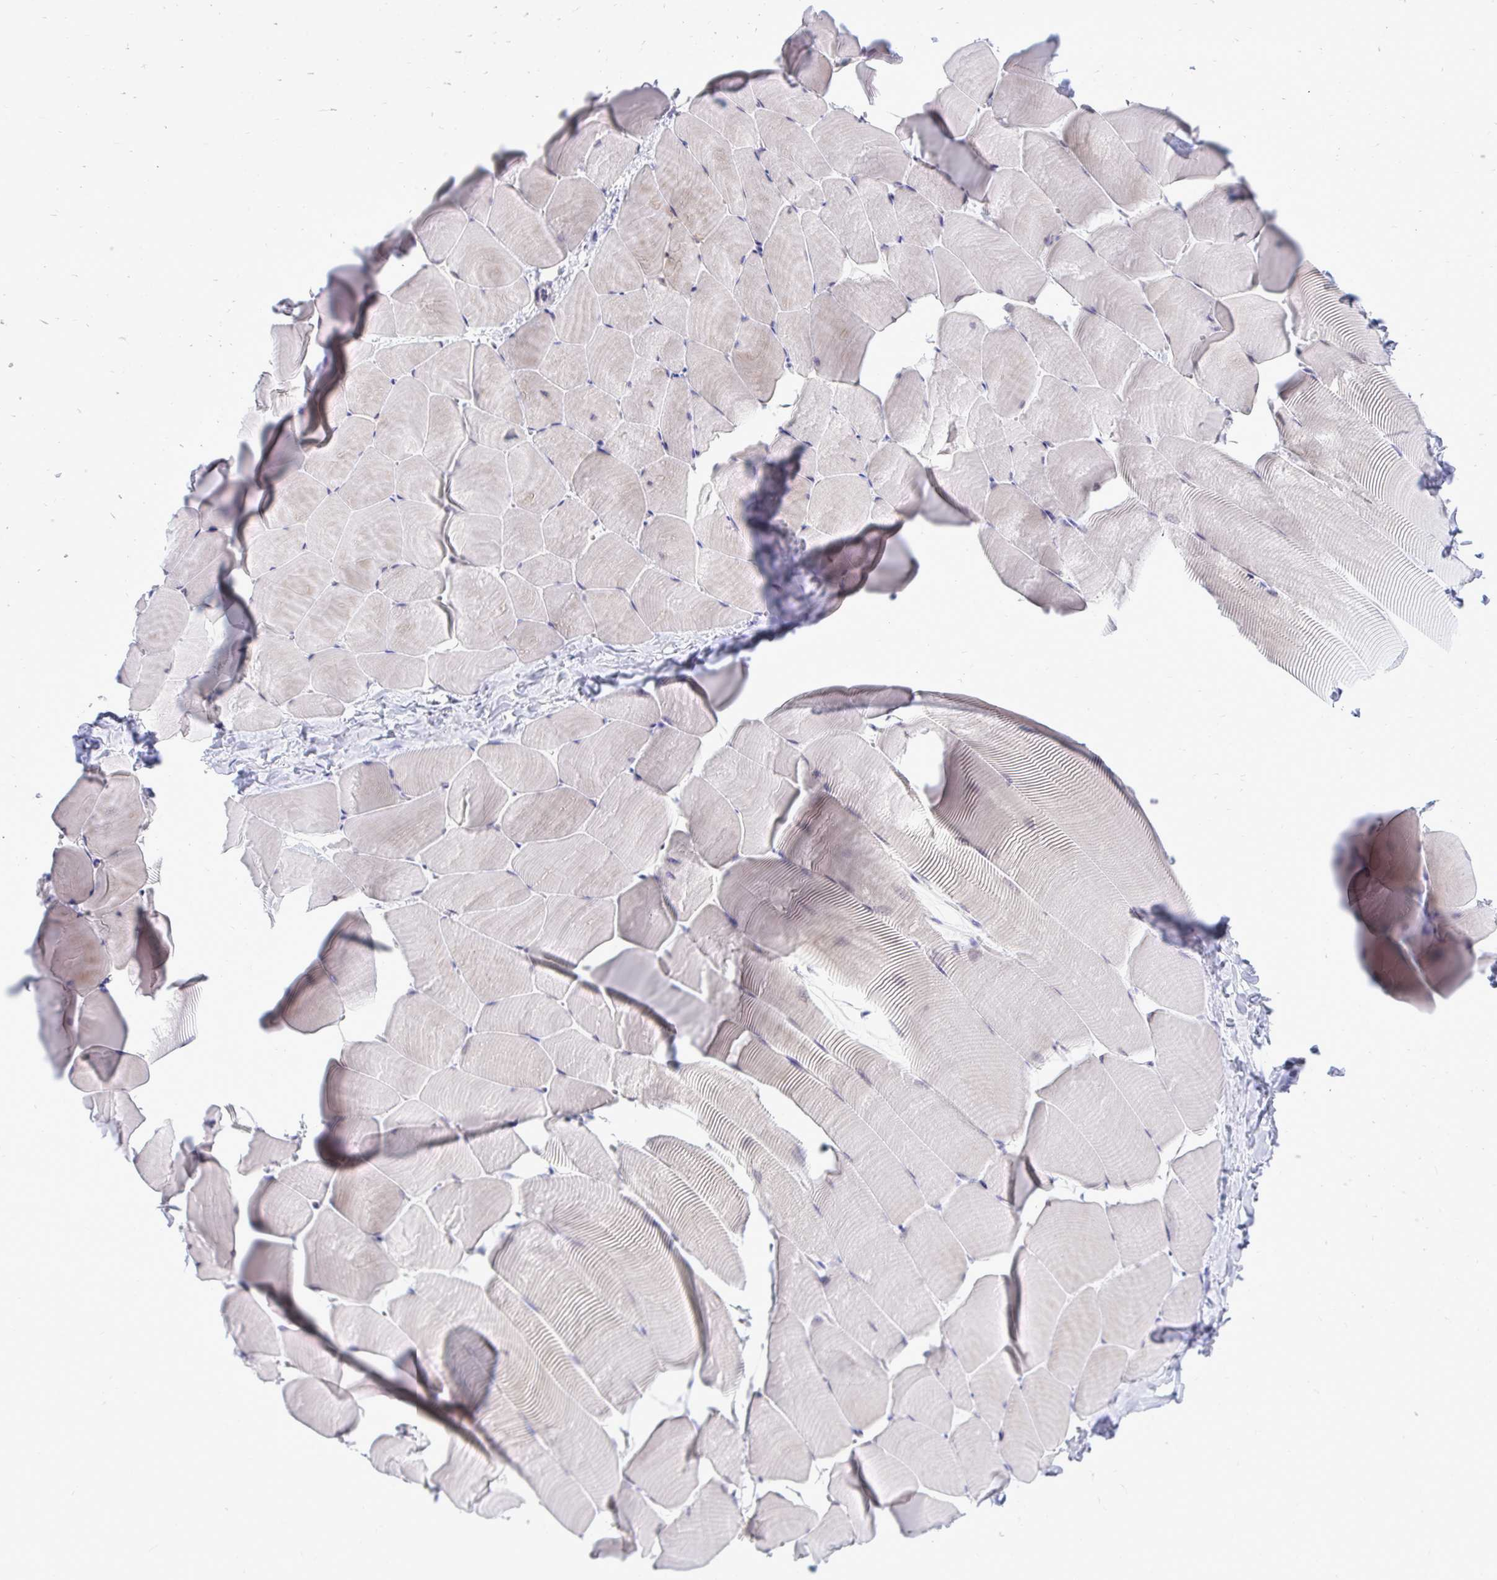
{"staining": {"intensity": "weak", "quantity": "25%-75%", "location": "cytoplasmic/membranous"}, "tissue": "skeletal muscle", "cell_type": "Myocytes", "image_type": "normal", "snomed": [{"axis": "morphology", "description": "Normal tissue, NOS"}, {"axis": "topography", "description": "Skeletal muscle"}], "caption": "A high-resolution histopathology image shows IHC staining of unremarkable skeletal muscle, which shows weak cytoplasmic/membranous positivity in approximately 25%-75% of myocytes. The staining is performed using DAB brown chromogen to label protein expression. The nuclei are counter-stained blue using hematoxylin.", "gene": "GABRA1", "patient": {"sex": "male", "age": 25}}